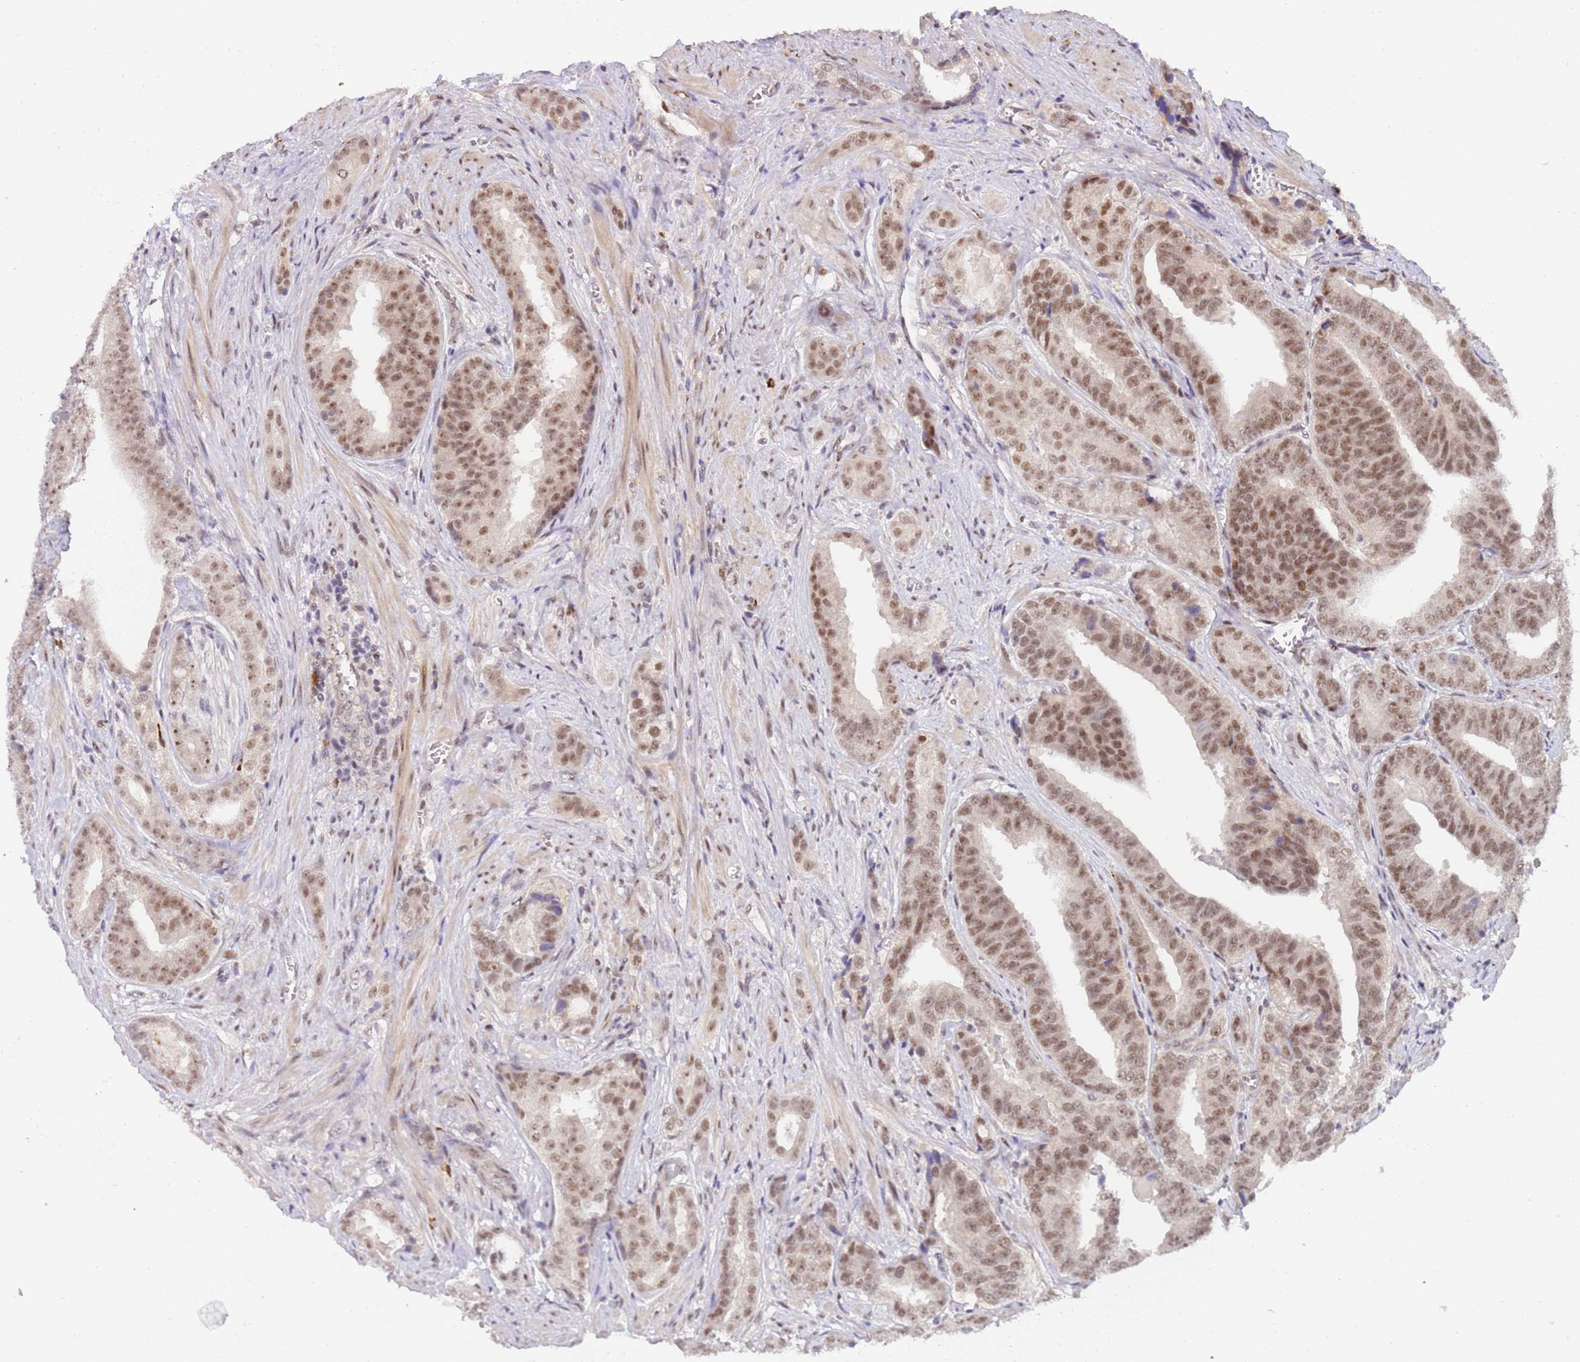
{"staining": {"intensity": "moderate", "quantity": ">75%", "location": "nuclear"}, "tissue": "prostate cancer", "cell_type": "Tumor cells", "image_type": "cancer", "snomed": [{"axis": "morphology", "description": "Adenocarcinoma, High grade"}, {"axis": "topography", "description": "Prostate"}], "caption": "Protein expression analysis of human prostate cancer reveals moderate nuclear expression in about >75% of tumor cells. (Stains: DAB (3,3'-diaminobenzidine) in brown, nuclei in blue, Microscopy: brightfield microscopy at high magnification).", "gene": "LGALSL", "patient": {"sex": "male", "age": 55}}